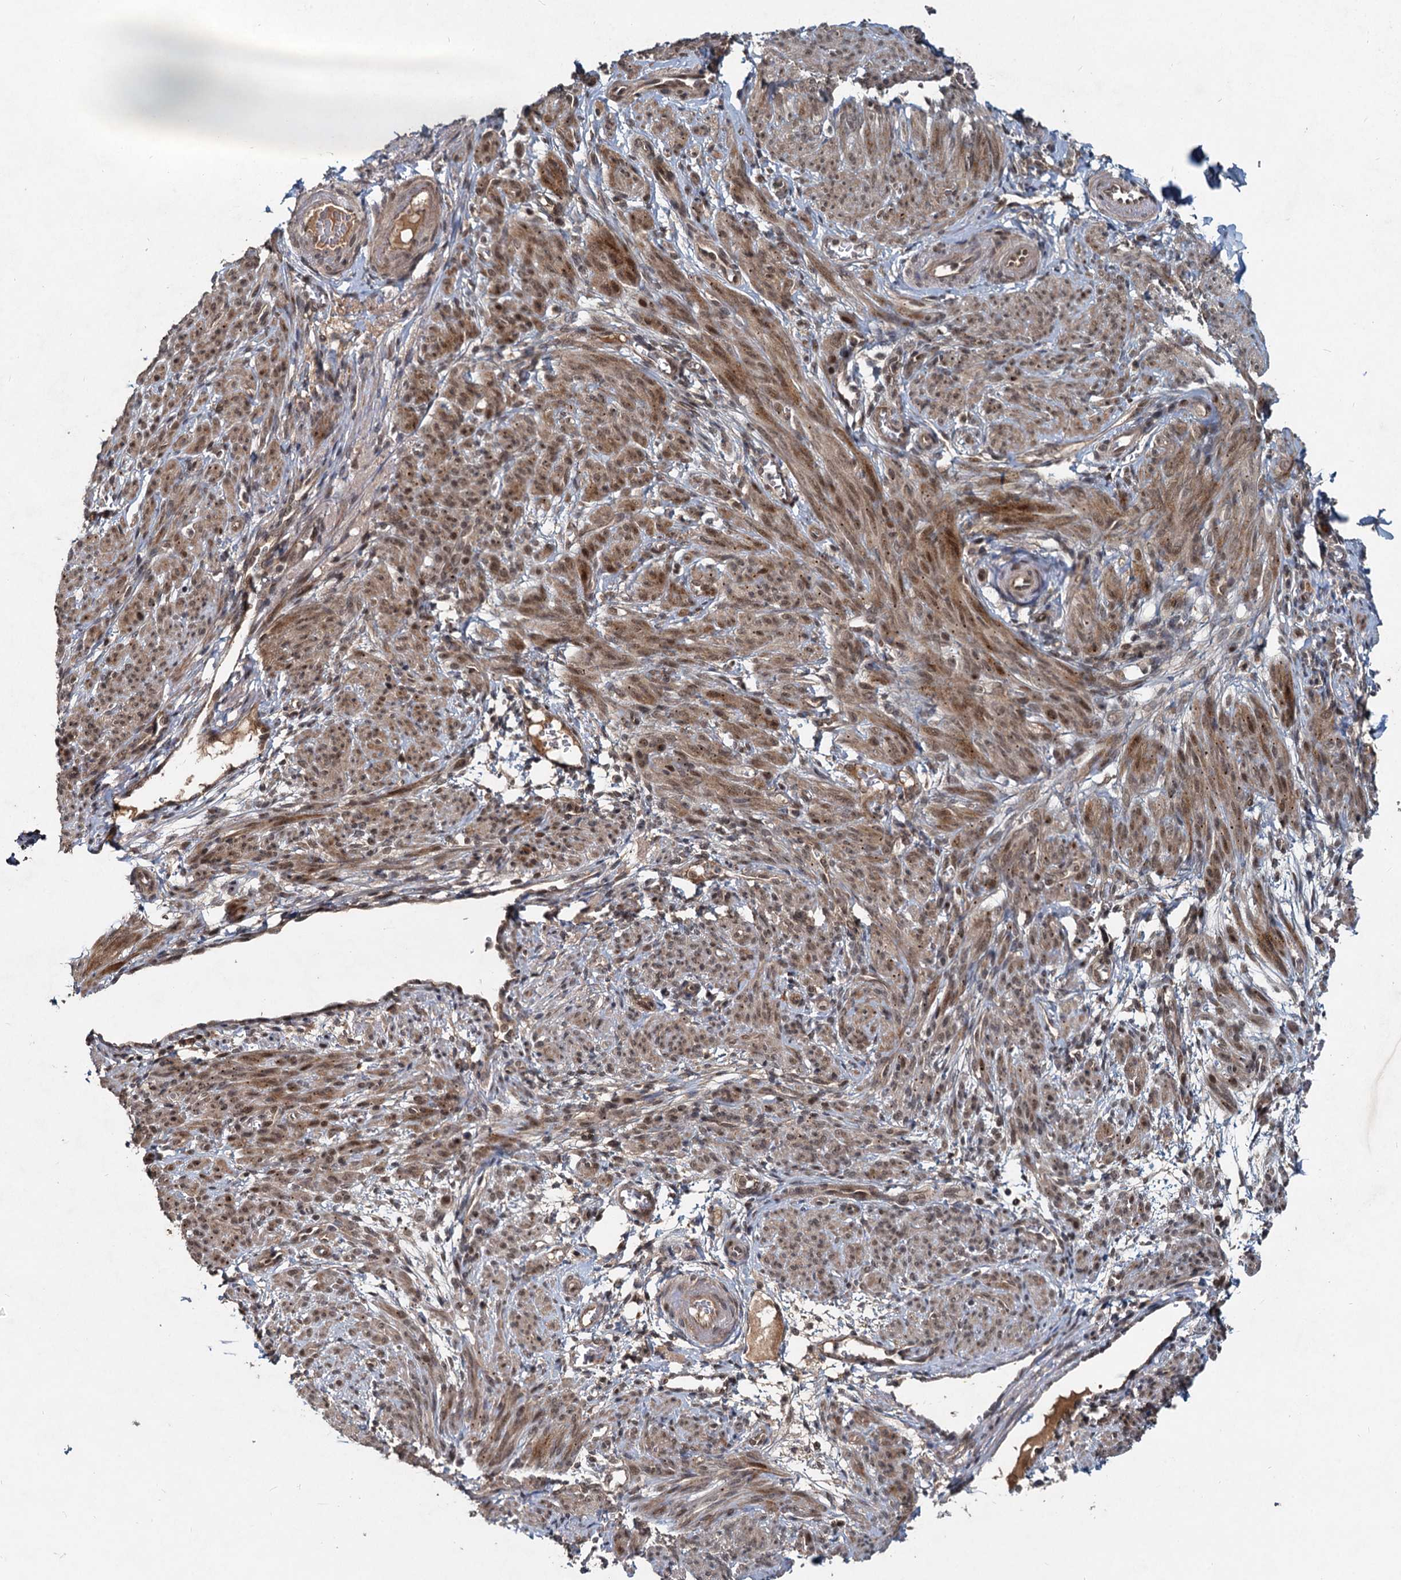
{"staining": {"intensity": "moderate", "quantity": ">75%", "location": "cytoplasmic/membranous,nuclear"}, "tissue": "smooth muscle", "cell_type": "Smooth muscle cells", "image_type": "normal", "snomed": [{"axis": "morphology", "description": "Normal tissue, NOS"}, {"axis": "topography", "description": "Smooth muscle"}], "caption": "This histopathology image displays IHC staining of benign human smooth muscle, with medium moderate cytoplasmic/membranous,nuclear positivity in approximately >75% of smooth muscle cells.", "gene": "RITA1", "patient": {"sex": "female", "age": 39}}